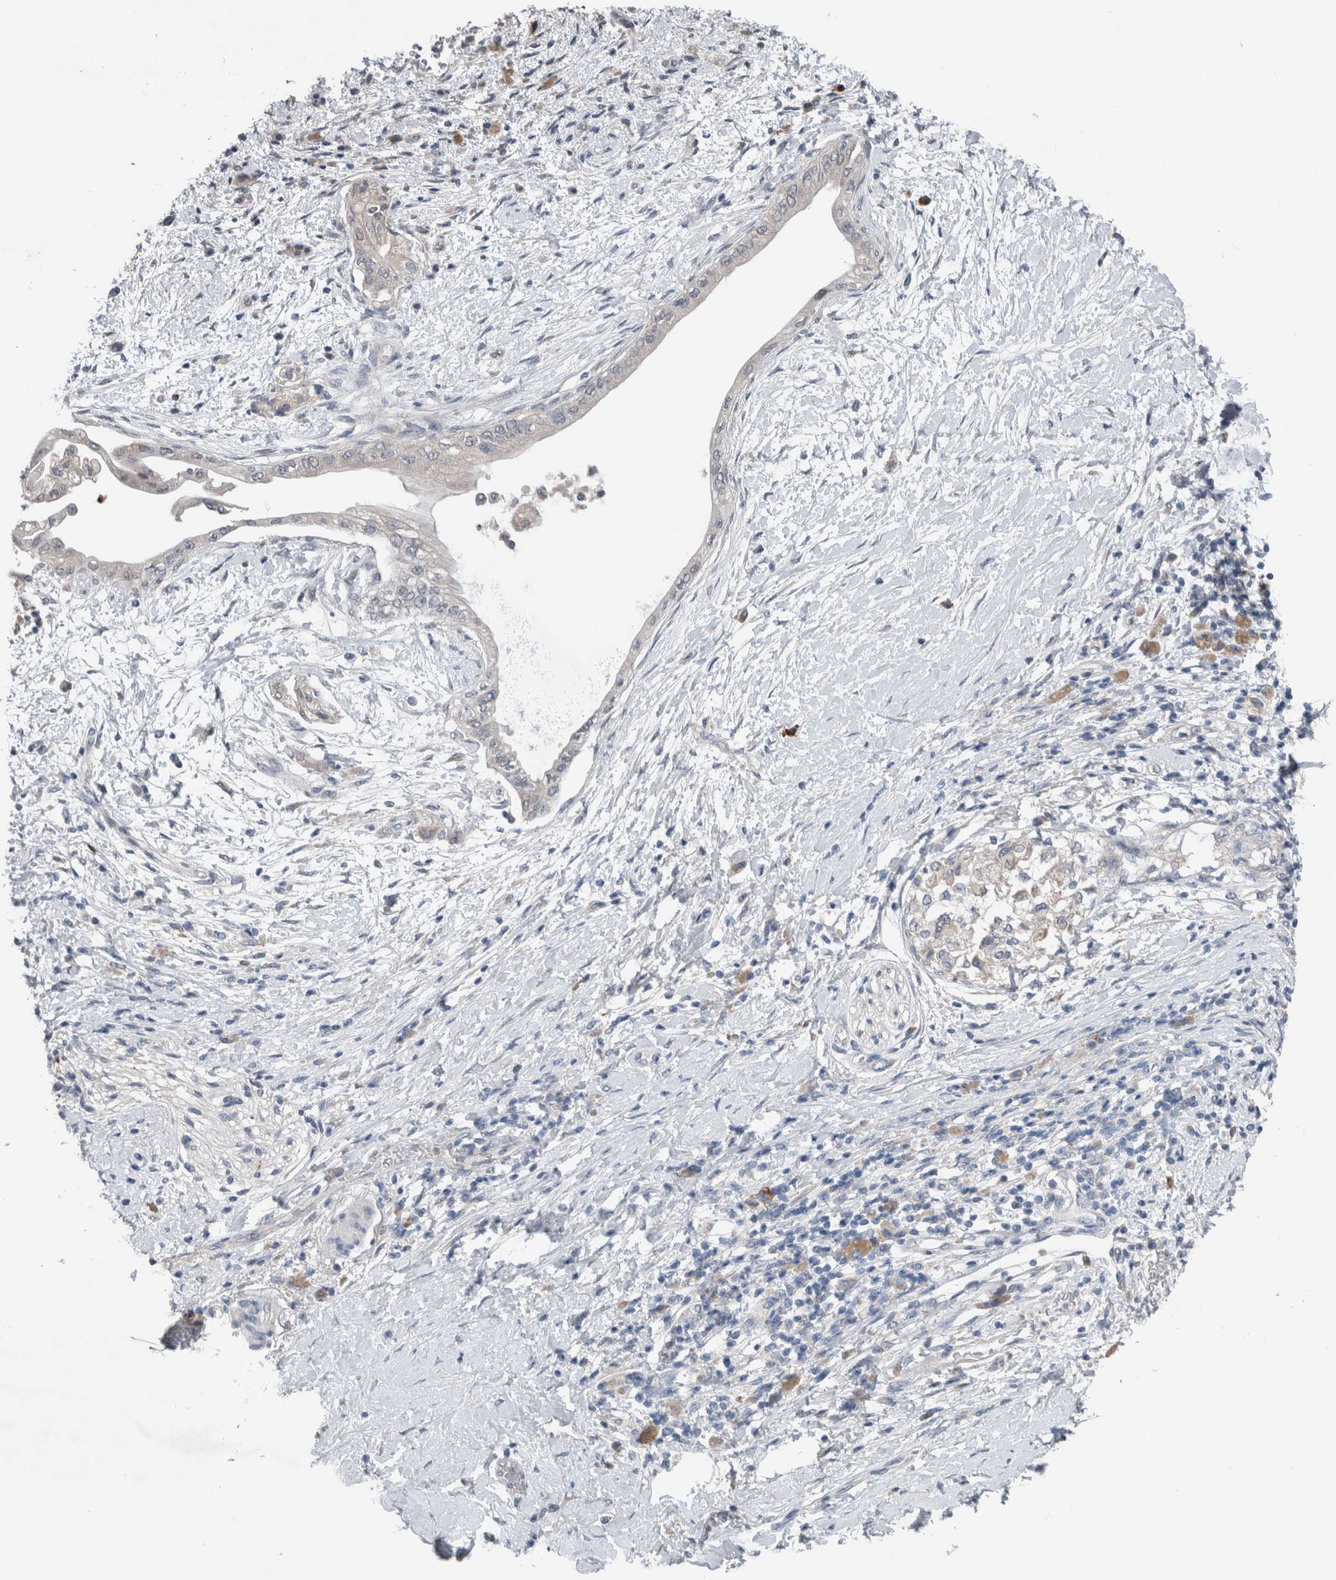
{"staining": {"intensity": "negative", "quantity": "none", "location": "none"}, "tissue": "pancreatic cancer", "cell_type": "Tumor cells", "image_type": "cancer", "snomed": [{"axis": "morphology", "description": "Normal tissue, NOS"}, {"axis": "morphology", "description": "Adenocarcinoma, NOS"}, {"axis": "topography", "description": "Pancreas"}, {"axis": "topography", "description": "Duodenum"}], "caption": "Pancreatic cancer (adenocarcinoma) stained for a protein using immunohistochemistry (IHC) reveals no staining tumor cells.", "gene": "CRNN", "patient": {"sex": "female", "age": 60}}